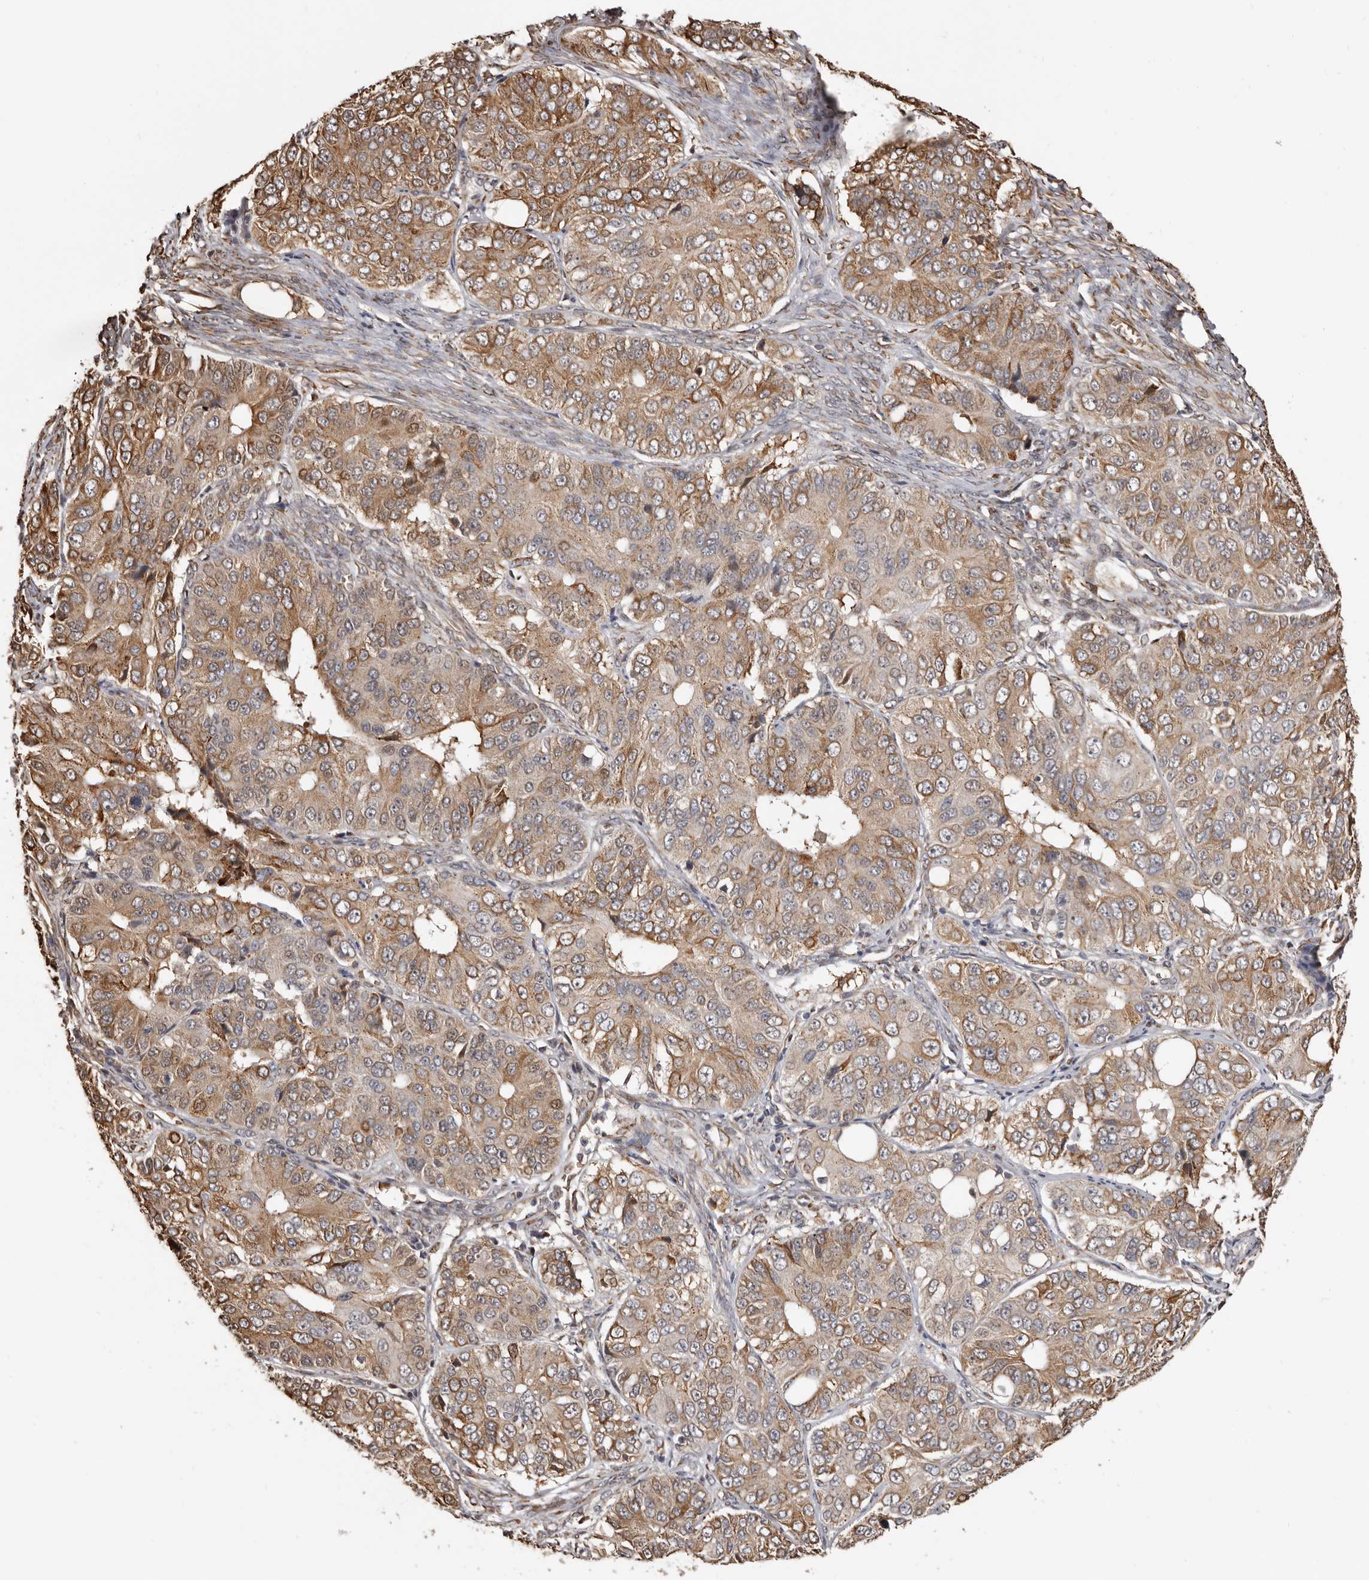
{"staining": {"intensity": "moderate", "quantity": ">75%", "location": "cytoplasmic/membranous"}, "tissue": "ovarian cancer", "cell_type": "Tumor cells", "image_type": "cancer", "snomed": [{"axis": "morphology", "description": "Carcinoma, endometroid"}, {"axis": "topography", "description": "Ovary"}], "caption": "Human ovarian cancer (endometroid carcinoma) stained with a protein marker shows moderate staining in tumor cells.", "gene": "ENTREP1", "patient": {"sex": "female", "age": 51}}